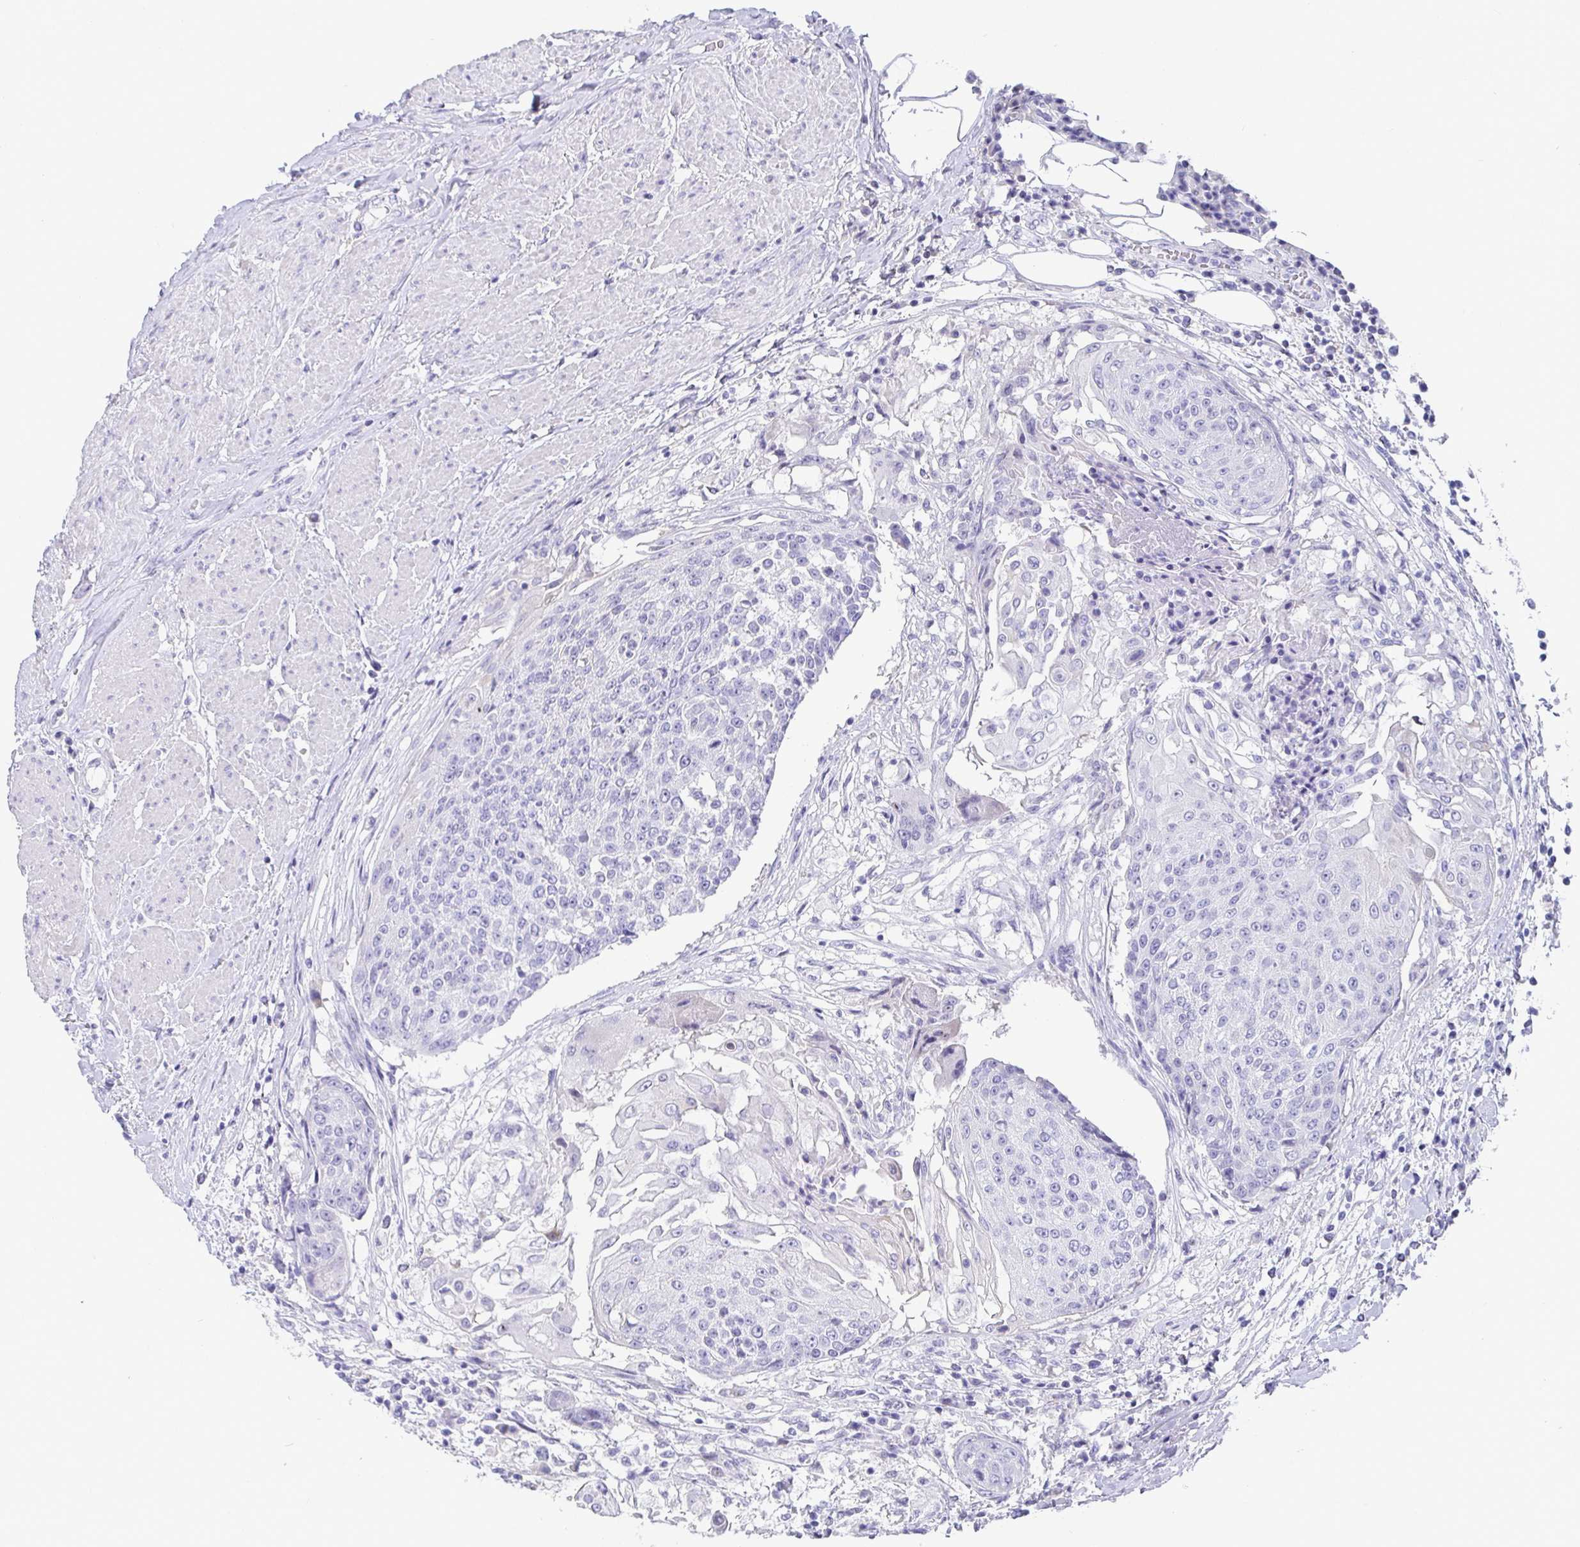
{"staining": {"intensity": "negative", "quantity": "none", "location": "none"}, "tissue": "urothelial cancer", "cell_type": "Tumor cells", "image_type": "cancer", "snomed": [{"axis": "morphology", "description": "Urothelial carcinoma, High grade"}, {"axis": "topography", "description": "Urinary bladder"}], "caption": "An immunohistochemistry micrograph of high-grade urothelial carcinoma is shown. There is no staining in tumor cells of high-grade urothelial carcinoma. (Brightfield microscopy of DAB (3,3'-diaminobenzidine) immunohistochemistry at high magnification).", "gene": "TMEM241", "patient": {"sex": "female", "age": 63}}